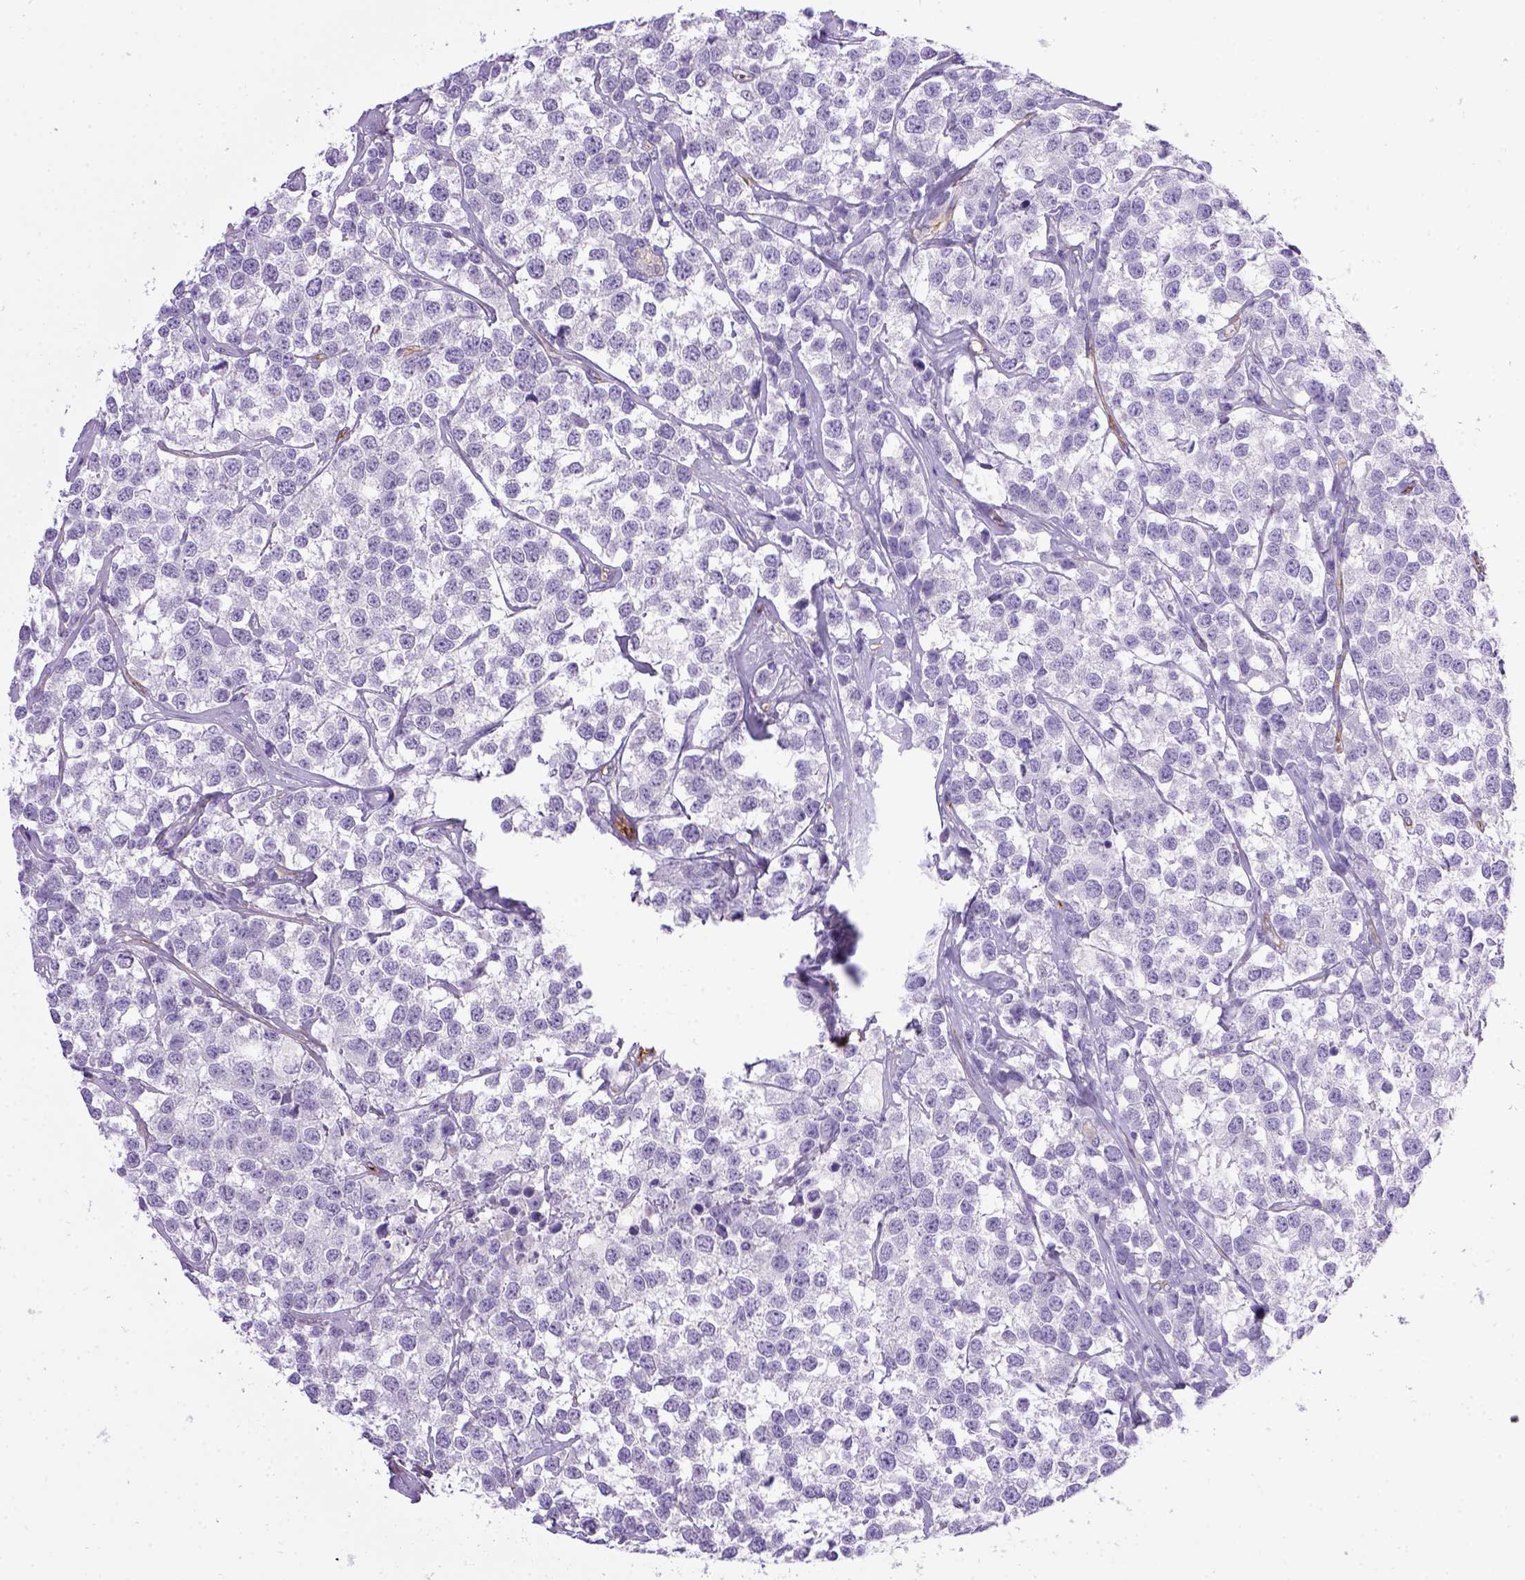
{"staining": {"intensity": "negative", "quantity": "none", "location": "none"}, "tissue": "testis cancer", "cell_type": "Tumor cells", "image_type": "cancer", "snomed": [{"axis": "morphology", "description": "Seminoma, NOS"}, {"axis": "topography", "description": "Testis"}], "caption": "Immunohistochemical staining of human testis cancer demonstrates no significant expression in tumor cells.", "gene": "ENG", "patient": {"sex": "male", "age": 59}}